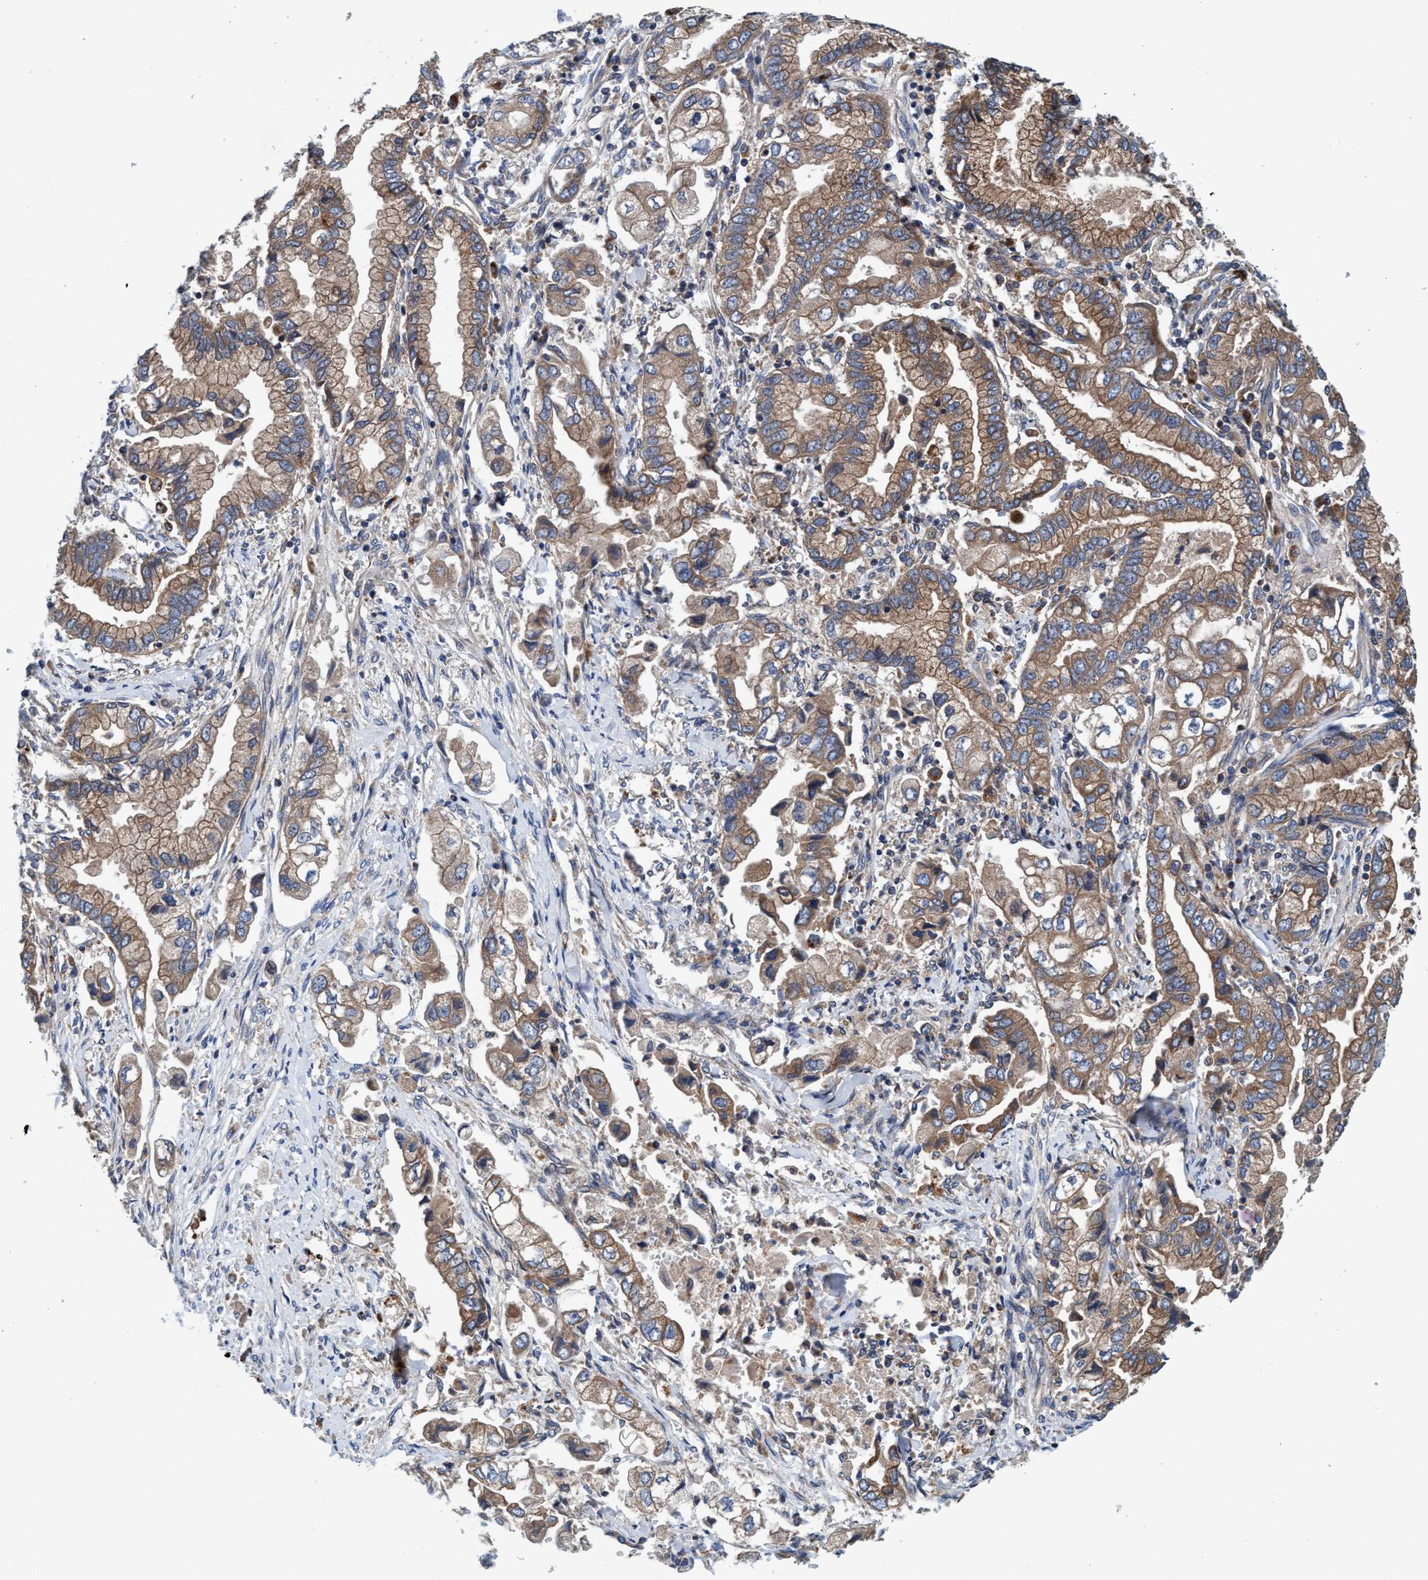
{"staining": {"intensity": "weak", "quantity": ">75%", "location": "cytoplasmic/membranous"}, "tissue": "stomach cancer", "cell_type": "Tumor cells", "image_type": "cancer", "snomed": [{"axis": "morphology", "description": "Normal tissue, NOS"}, {"axis": "morphology", "description": "Adenocarcinoma, NOS"}, {"axis": "topography", "description": "Stomach"}], "caption": "A photomicrograph of stomach adenocarcinoma stained for a protein reveals weak cytoplasmic/membranous brown staining in tumor cells.", "gene": "ENDOG", "patient": {"sex": "male", "age": 62}}